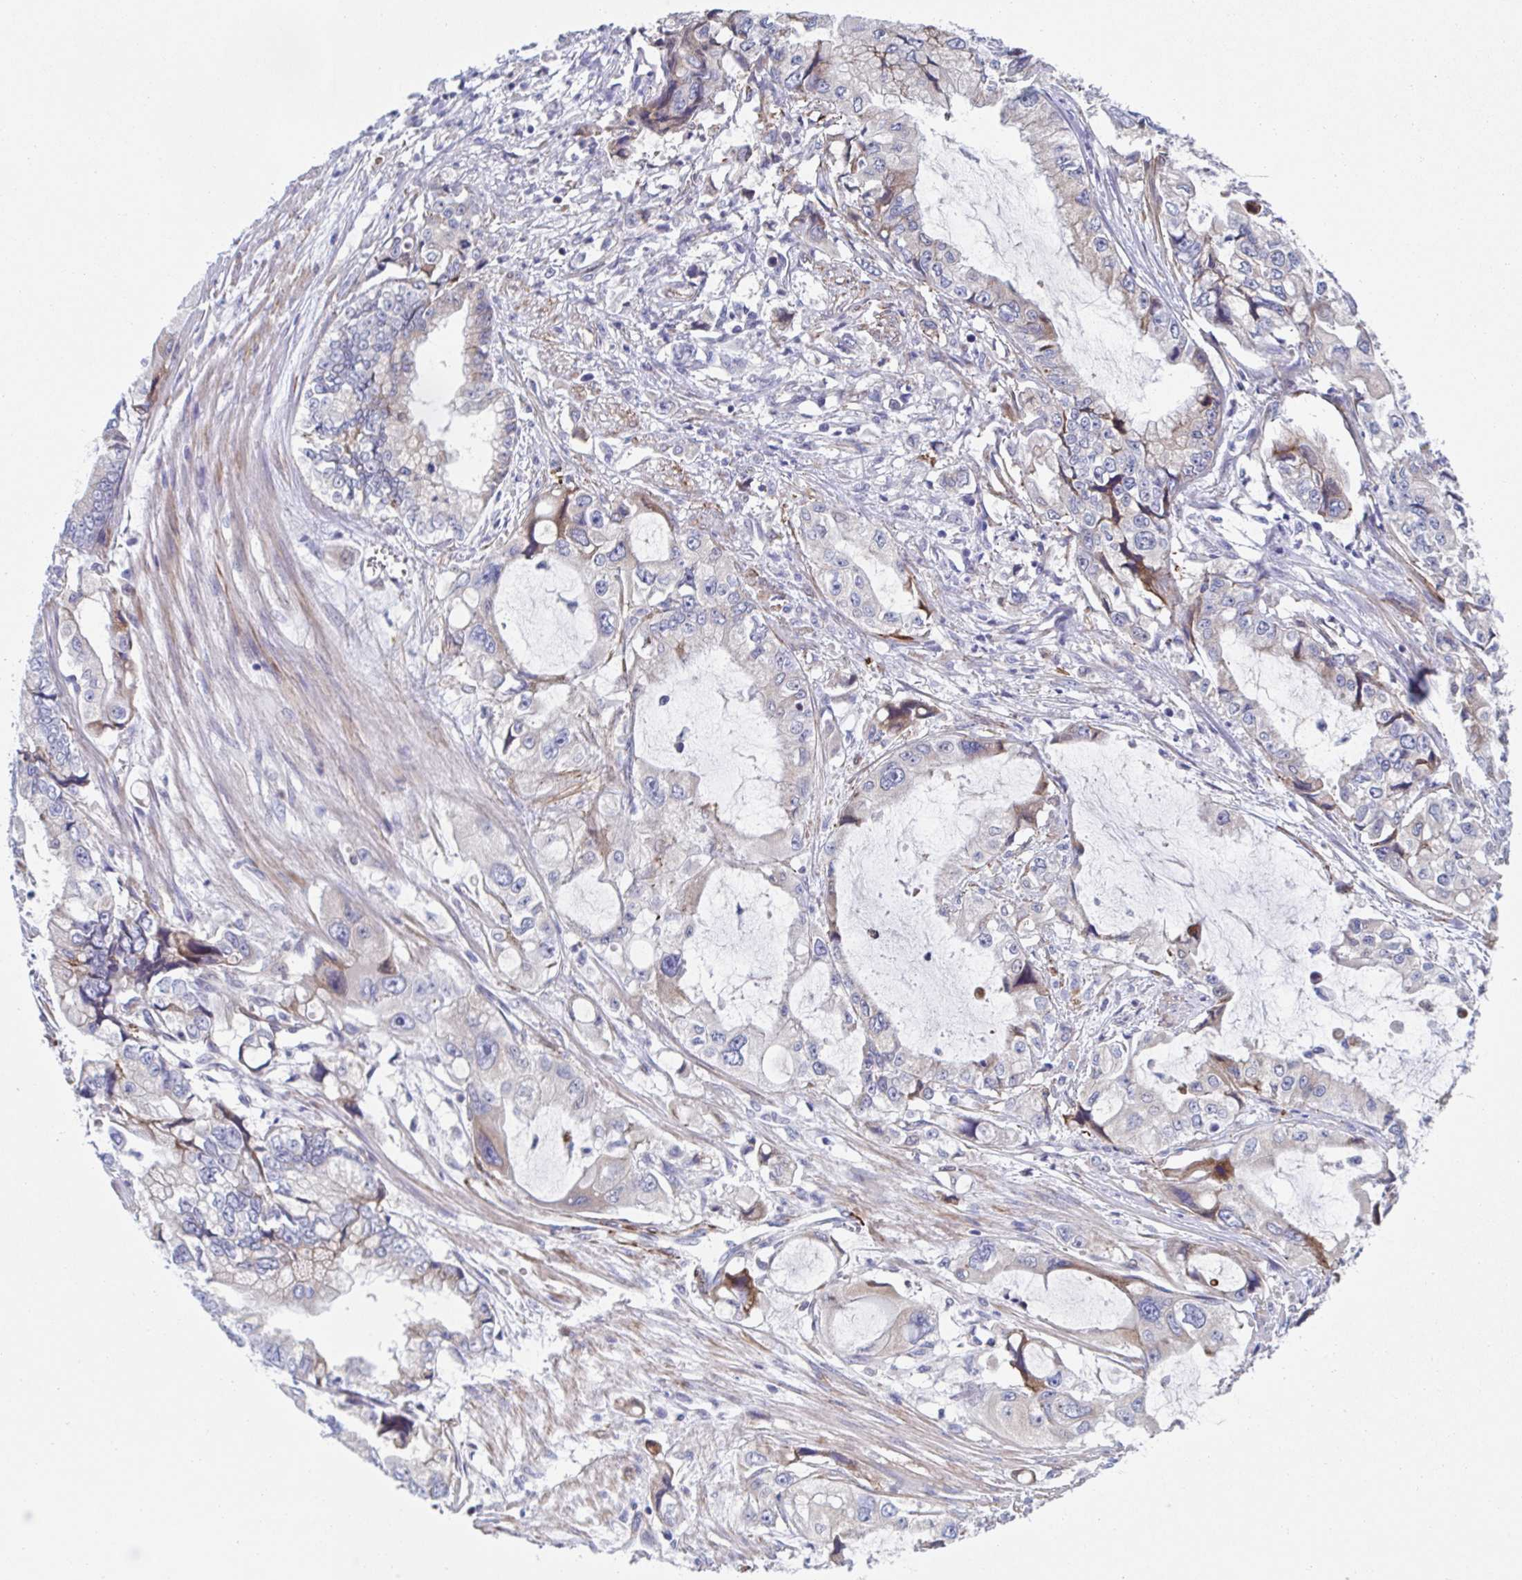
{"staining": {"intensity": "negative", "quantity": "none", "location": "none"}, "tissue": "stomach cancer", "cell_type": "Tumor cells", "image_type": "cancer", "snomed": [{"axis": "morphology", "description": "Adenocarcinoma, NOS"}, {"axis": "topography", "description": "Pancreas"}, {"axis": "topography", "description": "Stomach, upper"}, {"axis": "topography", "description": "Stomach"}], "caption": "A histopathology image of human adenocarcinoma (stomach) is negative for staining in tumor cells. (DAB (3,3'-diaminobenzidine) IHC, high magnification).", "gene": "KLC3", "patient": {"sex": "male", "age": 77}}